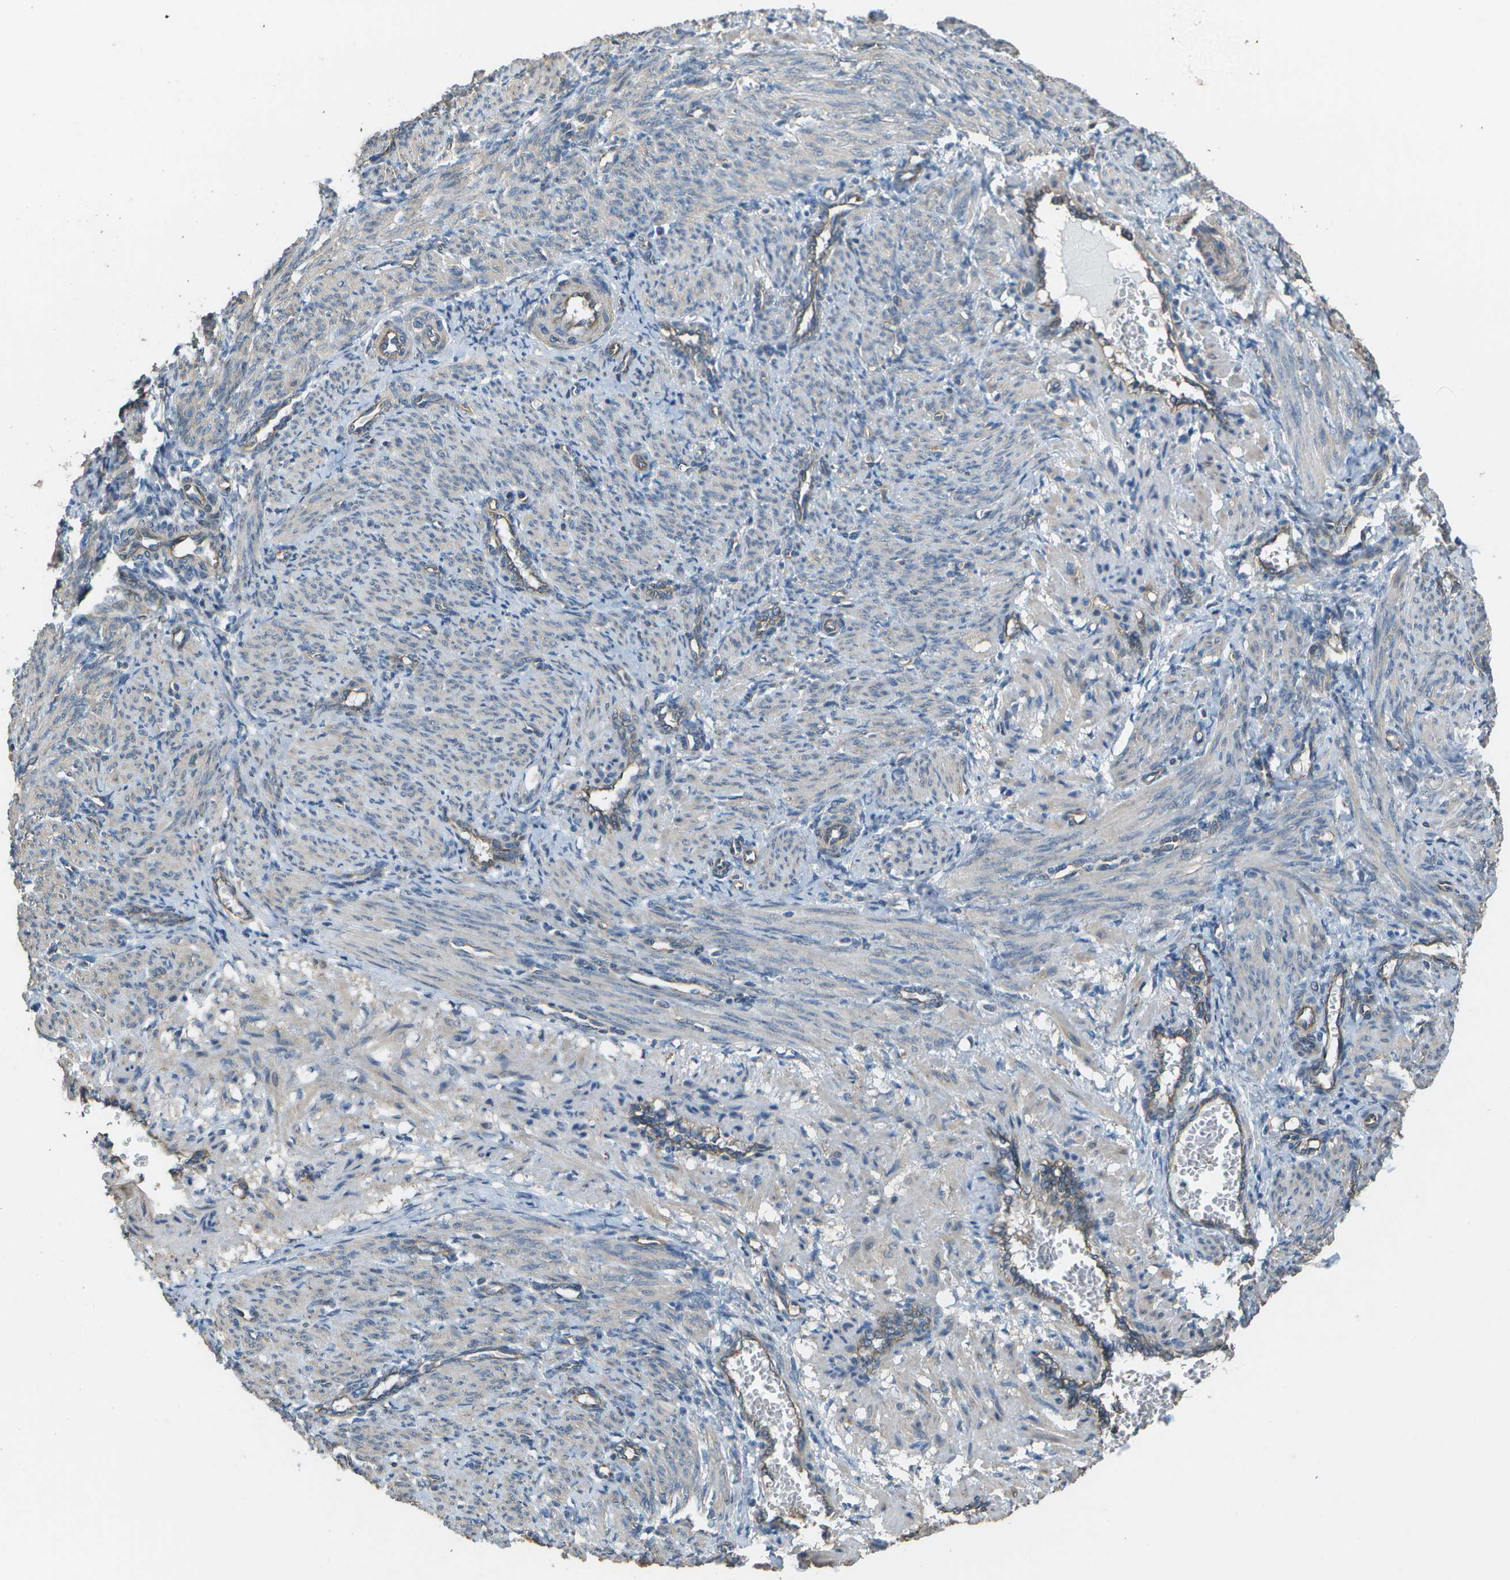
{"staining": {"intensity": "negative", "quantity": "none", "location": "none"}, "tissue": "smooth muscle", "cell_type": "Smooth muscle cells", "image_type": "normal", "snomed": [{"axis": "morphology", "description": "Normal tissue, NOS"}, {"axis": "topography", "description": "Endometrium"}], "caption": "Smooth muscle cells show no significant expression in normal smooth muscle.", "gene": "CLNS1A", "patient": {"sex": "female", "age": 33}}